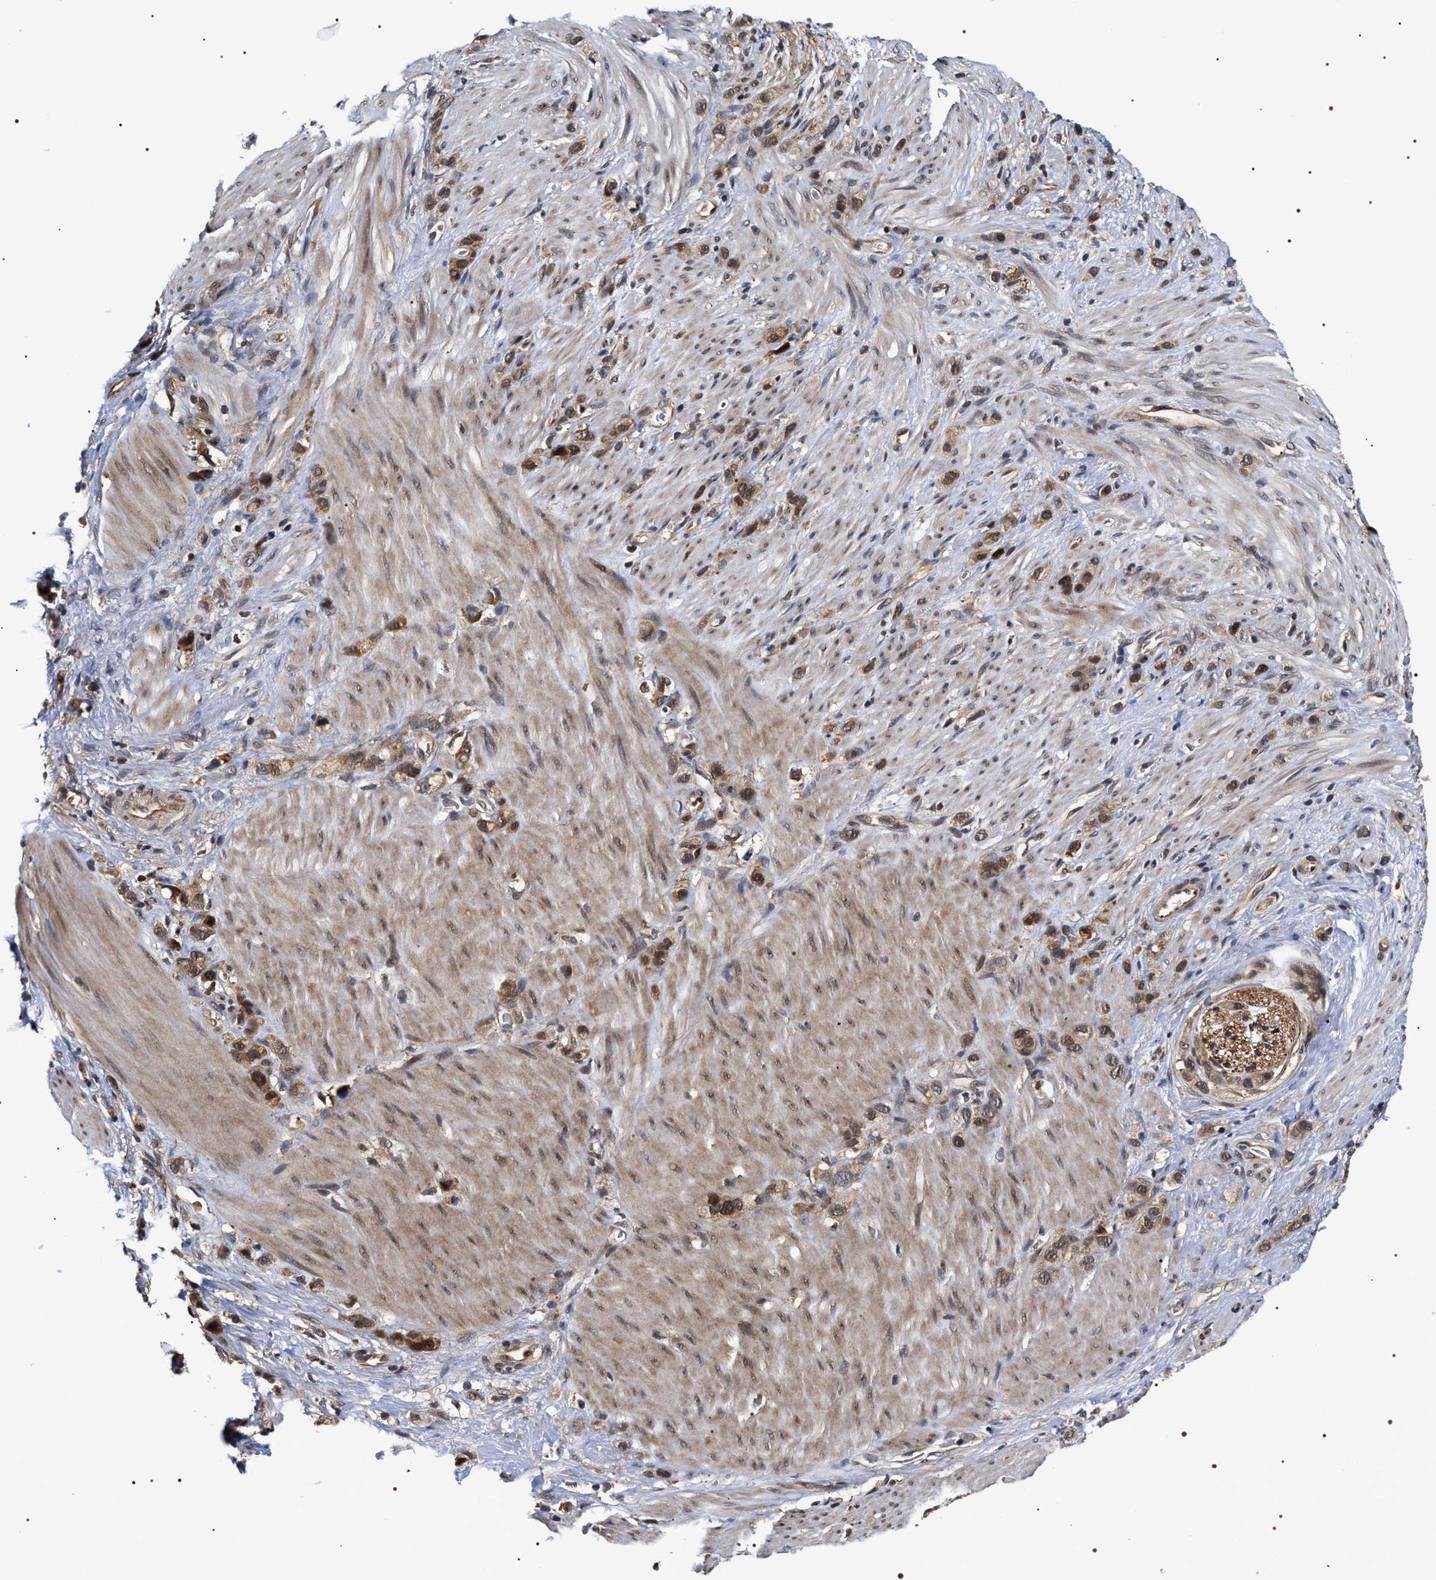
{"staining": {"intensity": "moderate", "quantity": ">75%", "location": "cytoplasmic/membranous,nuclear"}, "tissue": "stomach cancer", "cell_type": "Tumor cells", "image_type": "cancer", "snomed": [{"axis": "morphology", "description": "Normal tissue, NOS"}, {"axis": "morphology", "description": "Adenocarcinoma, NOS"}, {"axis": "morphology", "description": "Adenocarcinoma, High grade"}, {"axis": "topography", "description": "Stomach, upper"}, {"axis": "topography", "description": "Stomach"}], "caption": "Adenocarcinoma (high-grade) (stomach) tissue exhibits moderate cytoplasmic/membranous and nuclear staining in about >75% of tumor cells", "gene": "BAG6", "patient": {"sex": "female", "age": 65}}